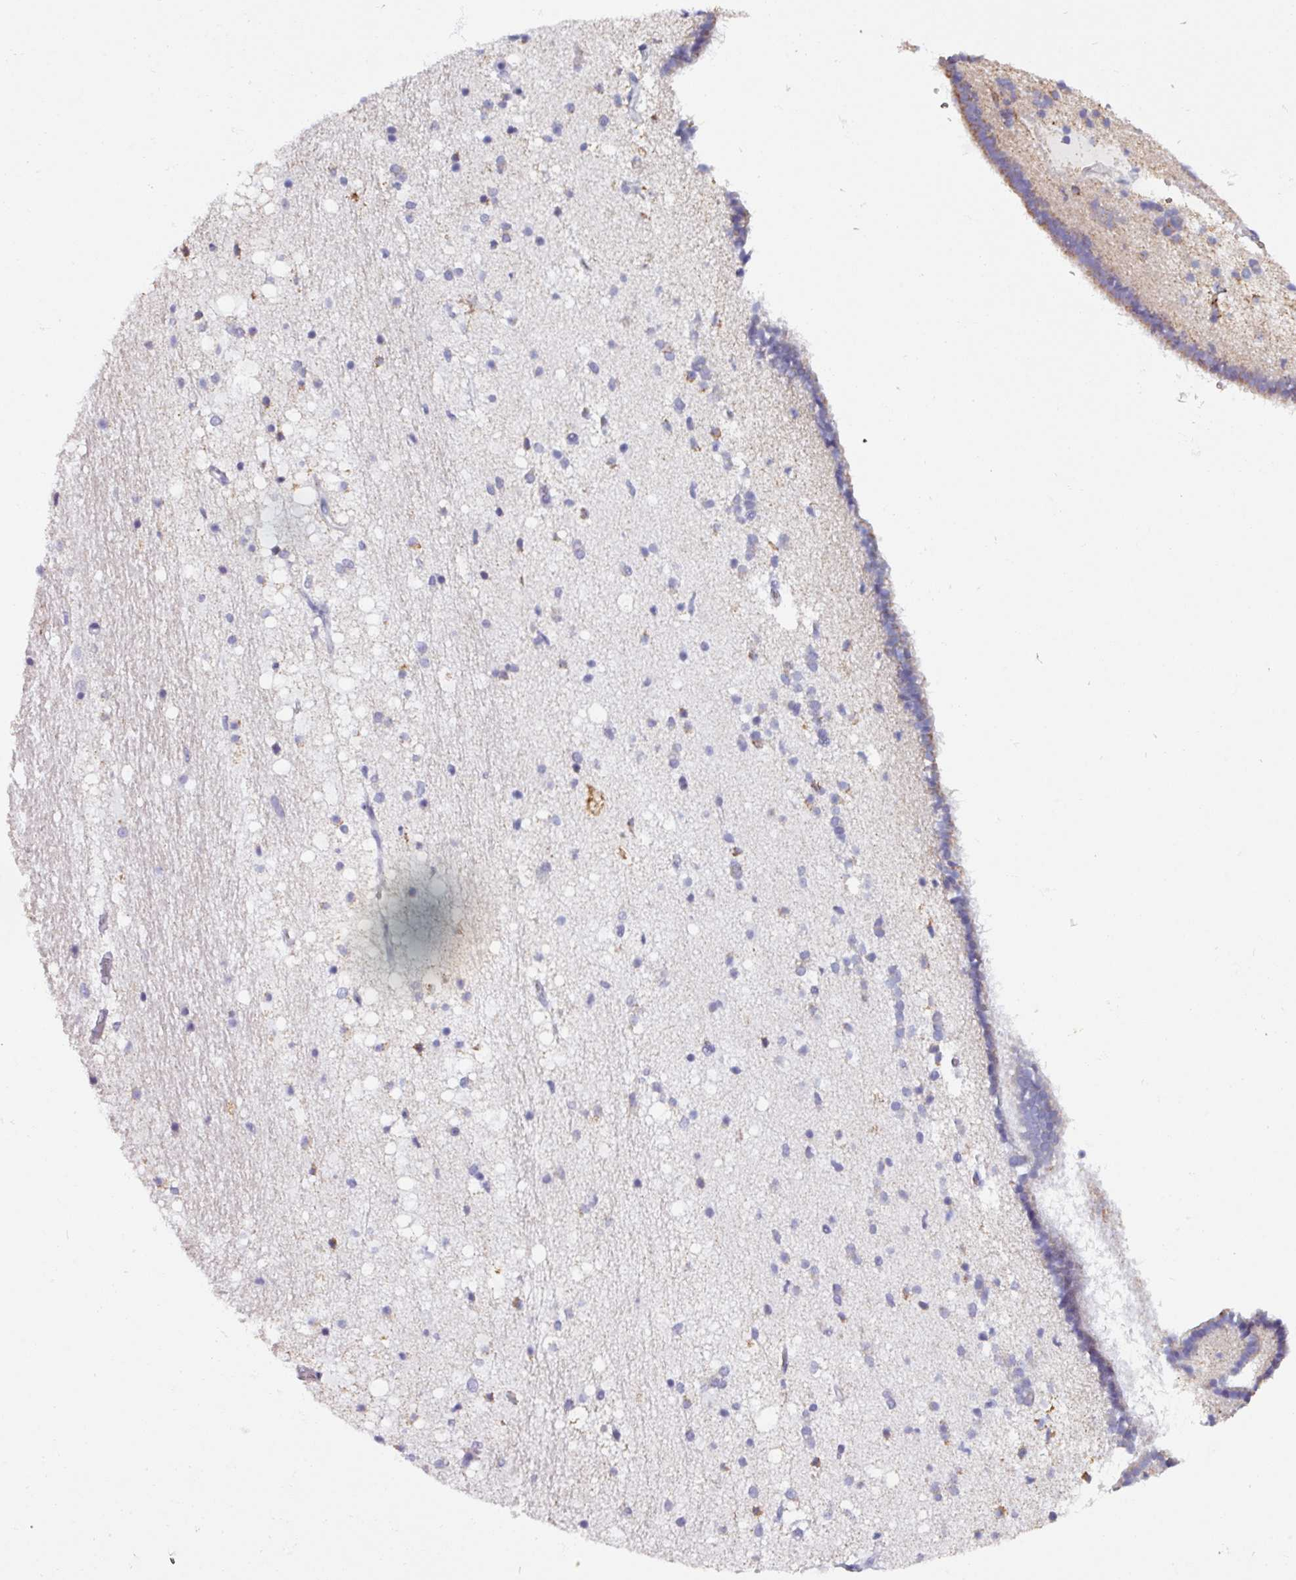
{"staining": {"intensity": "moderate", "quantity": "<25%", "location": "cytoplasmic/membranous"}, "tissue": "caudate", "cell_type": "Glial cells", "image_type": "normal", "snomed": [{"axis": "morphology", "description": "Normal tissue, NOS"}, {"axis": "topography", "description": "Lateral ventricle wall"}], "caption": "IHC (DAB (3,3'-diaminobenzidine)) staining of normal human caudate reveals moderate cytoplasmic/membranous protein positivity in about <25% of glial cells.", "gene": "SPESP1", "patient": {"sex": "male", "age": 37}}